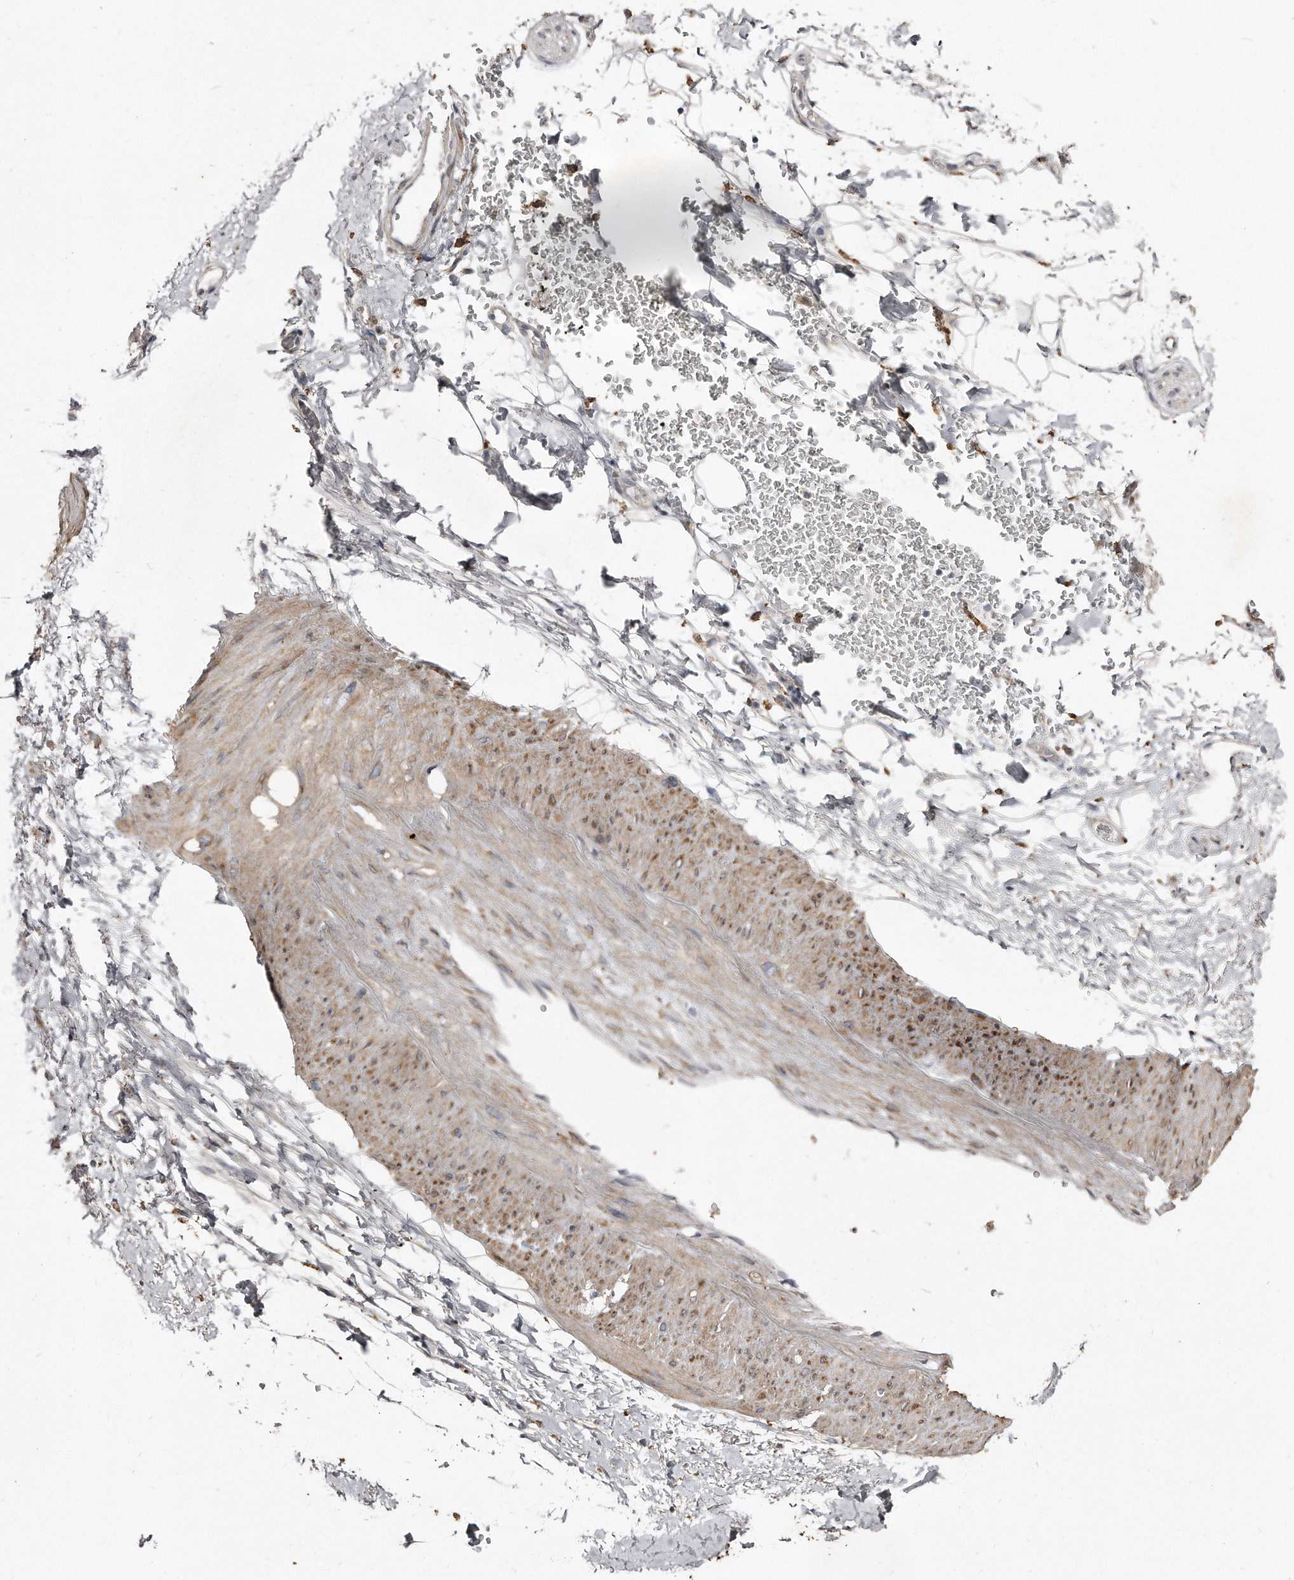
{"staining": {"intensity": "negative", "quantity": "none", "location": "none"}, "tissue": "adipose tissue", "cell_type": "Adipocytes", "image_type": "normal", "snomed": [{"axis": "morphology", "description": "Normal tissue, NOS"}, {"axis": "morphology", "description": "Adenocarcinoma, NOS"}, {"axis": "topography", "description": "Pancreas"}, {"axis": "topography", "description": "Peripheral nerve tissue"}], "caption": "IHC of benign adipose tissue reveals no expression in adipocytes. The staining was performed using DAB to visualize the protein expression in brown, while the nuclei were stained in blue with hematoxylin (Magnification: 20x).", "gene": "LMOD1", "patient": {"sex": "male", "age": 59}}